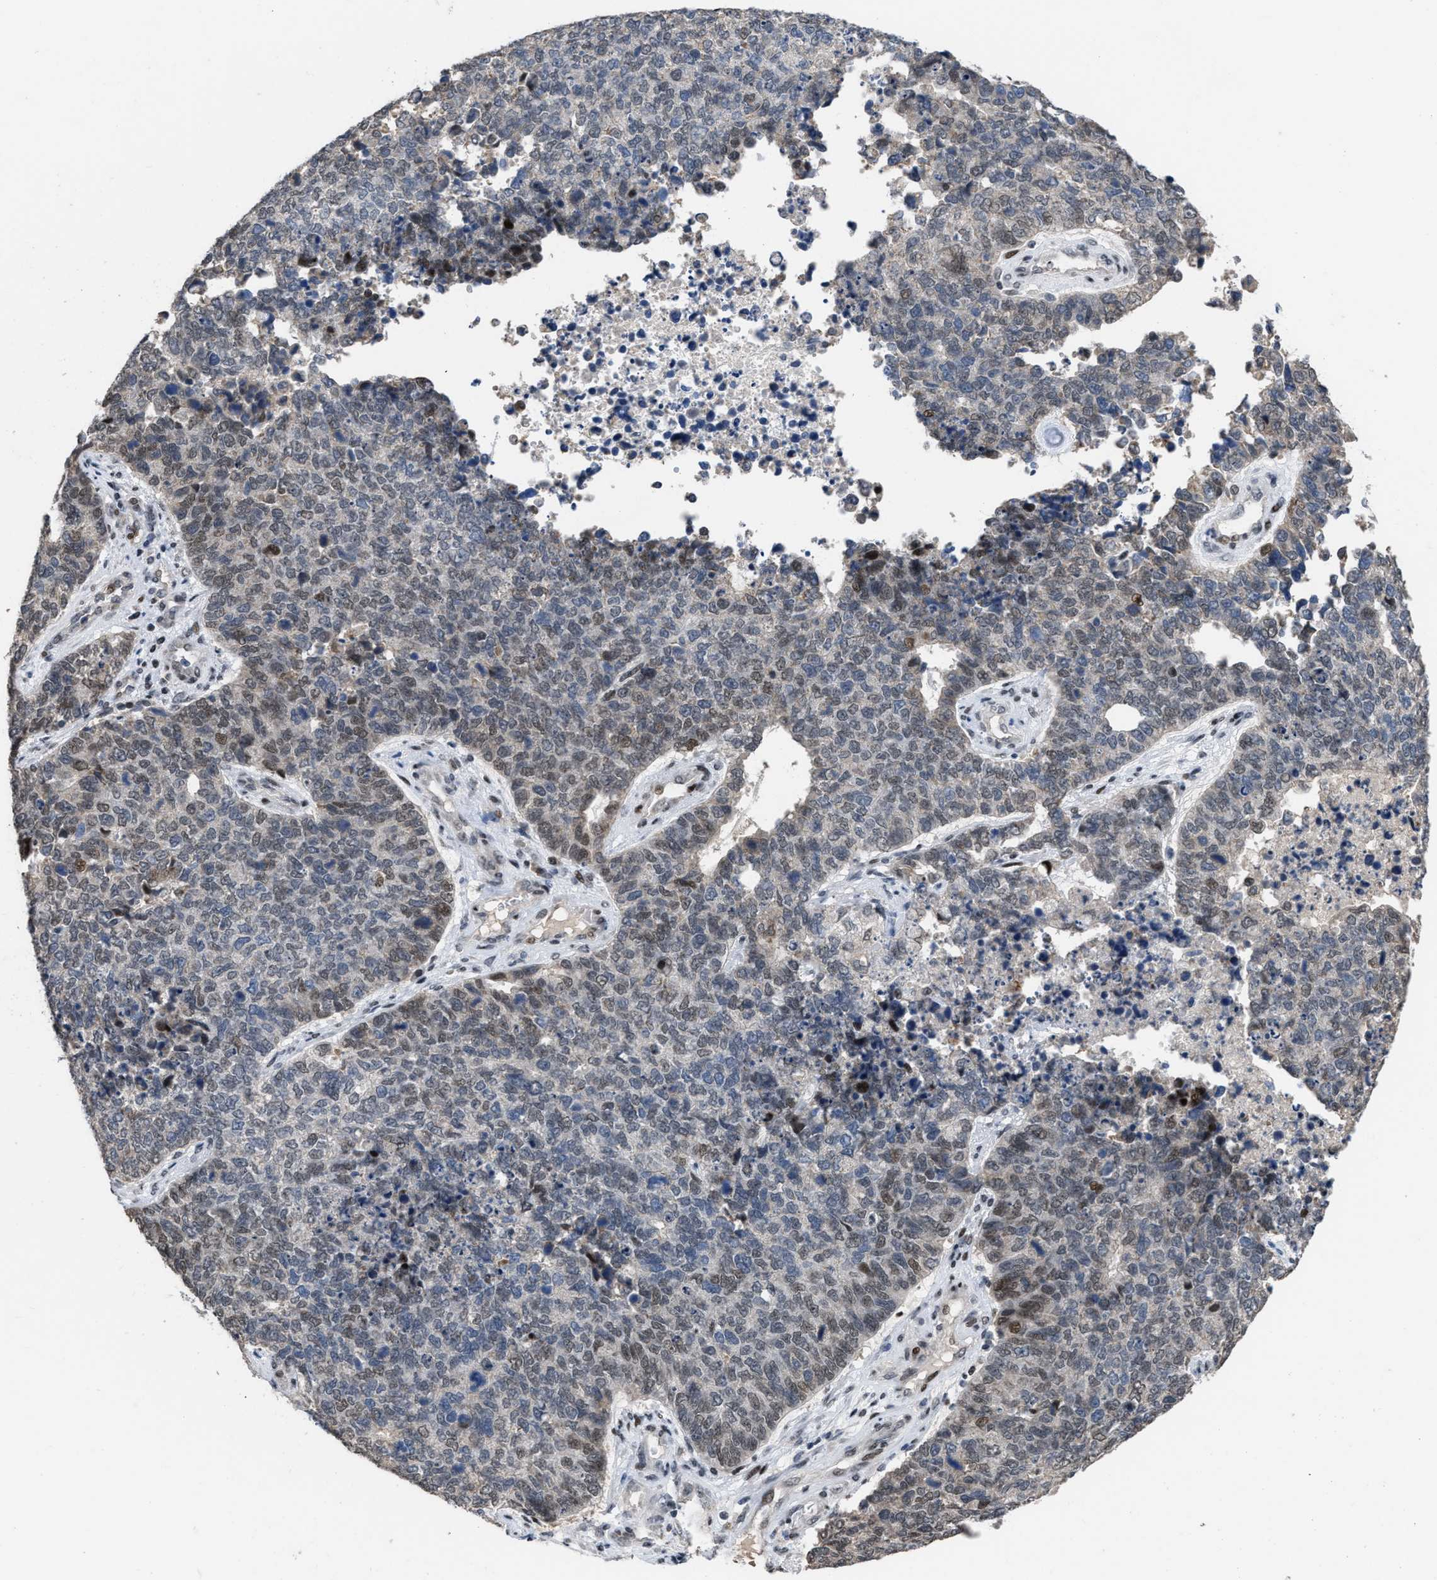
{"staining": {"intensity": "weak", "quantity": "25%-75%", "location": "nuclear"}, "tissue": "cervical cancer", "cell_type": "Tumor cells", "image_type": "cancer", "snomed": [{"axis": "morphology", "description": "Squamous cell carcinoma, NOS"}, {"axis": "topography", "description": "Cervix"}], "caption": "A brown stain highlights weak nuclear staining of a protein in human cervical squamous cell carcinoma tumor cells. (brown staining indicates protein expression, while blue staining denotes nuclei).", "gene": "SETDB1", "patient": {"sex": "female", "age": 63}}